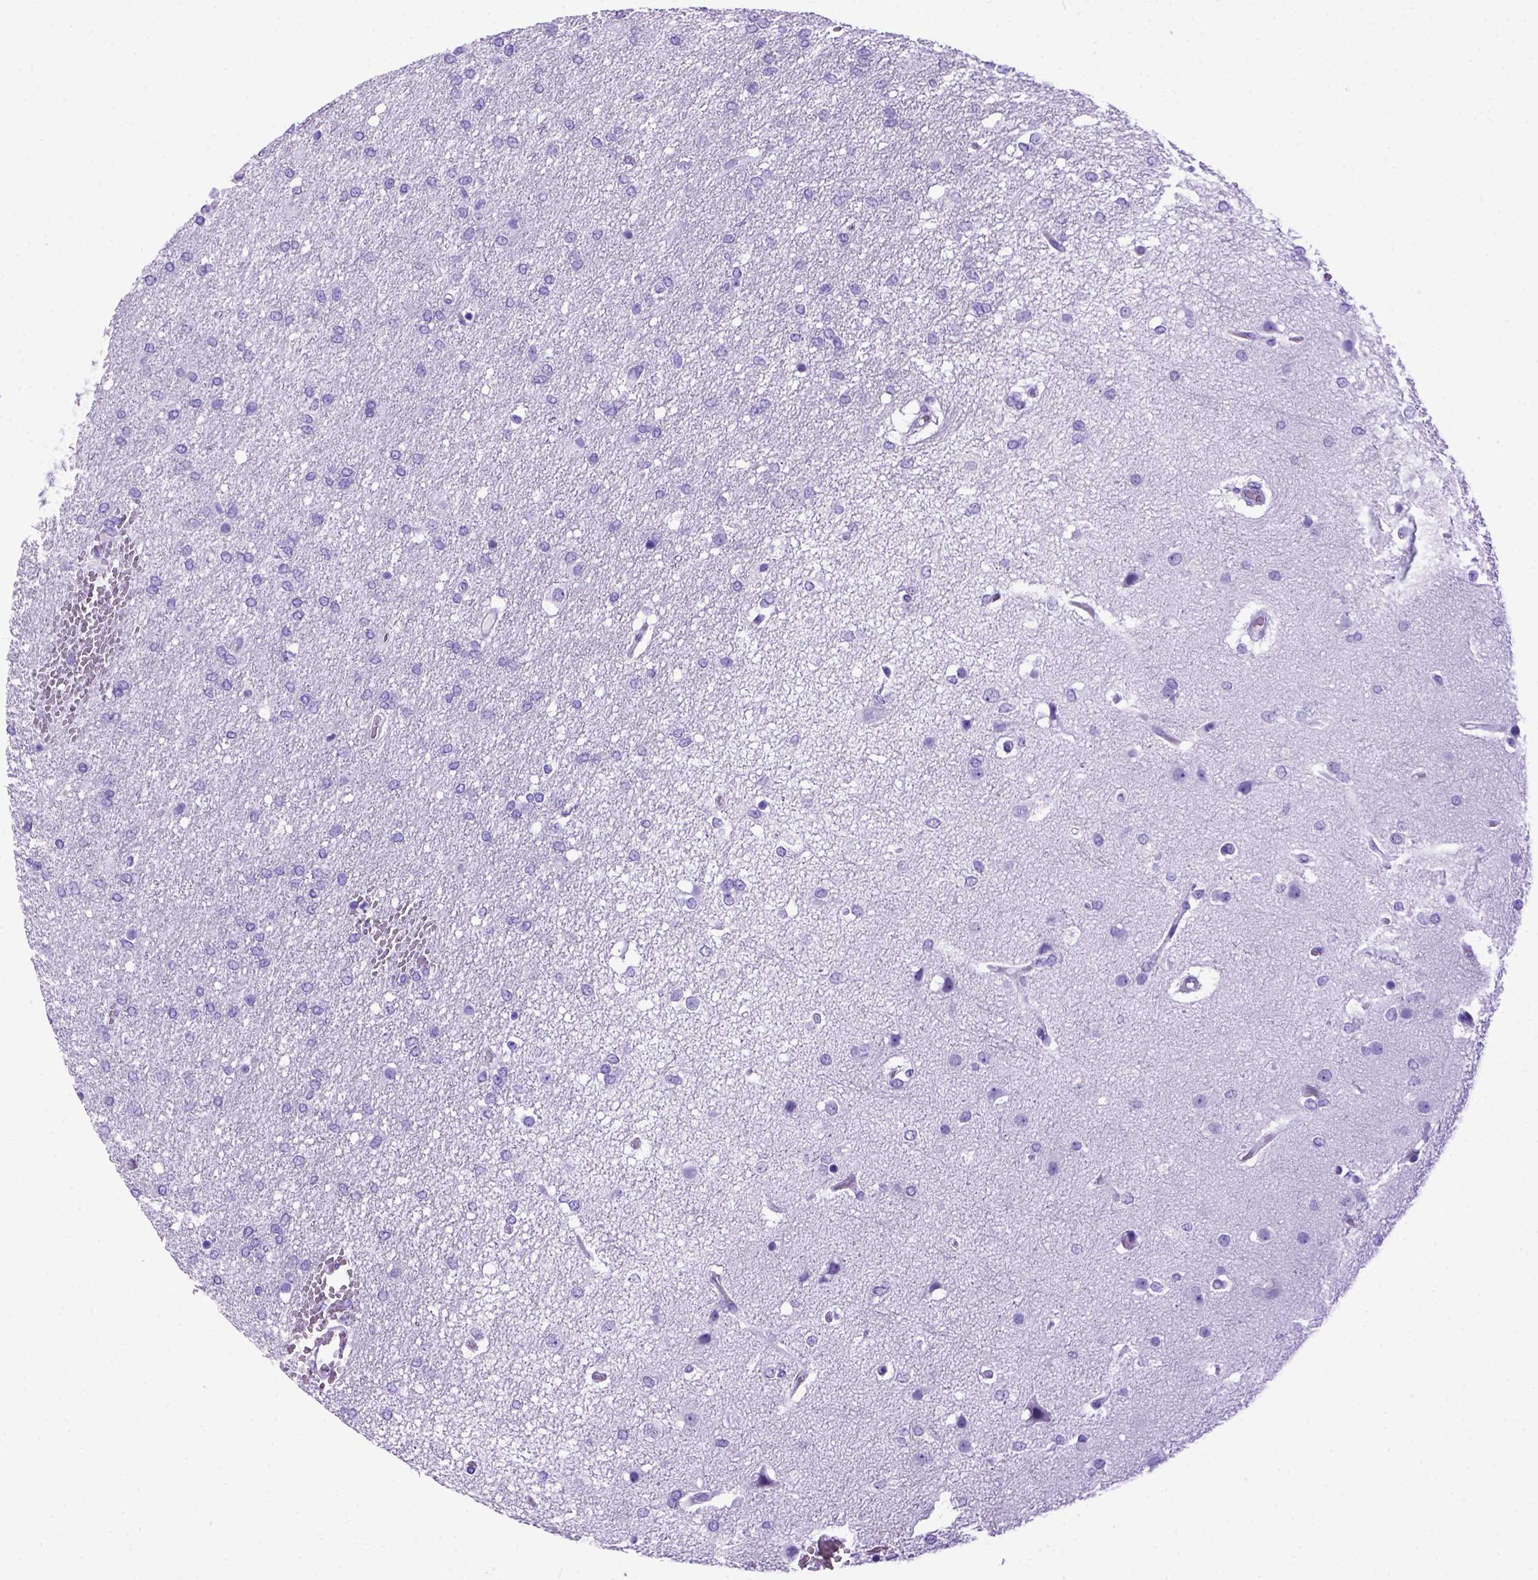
{"staining": {"intensity": "negative", "quantity": "none", "location": "none"}, "tissue": "glioma", "cell_type": "Tumor cells", "image_type": "cancer", "snomed": [{"axis": "morphology", "description": "Glioma, malignant, High grade"}, {"axis": "topography", "description": "Brain"}], "caption": "Human malignant glioma (high-grade) stained for a protein using immunohistochemistry displays no positivity in tumor cells.", "gene": "MEOX2", "patient": {"sex": "female", "age": 61}}